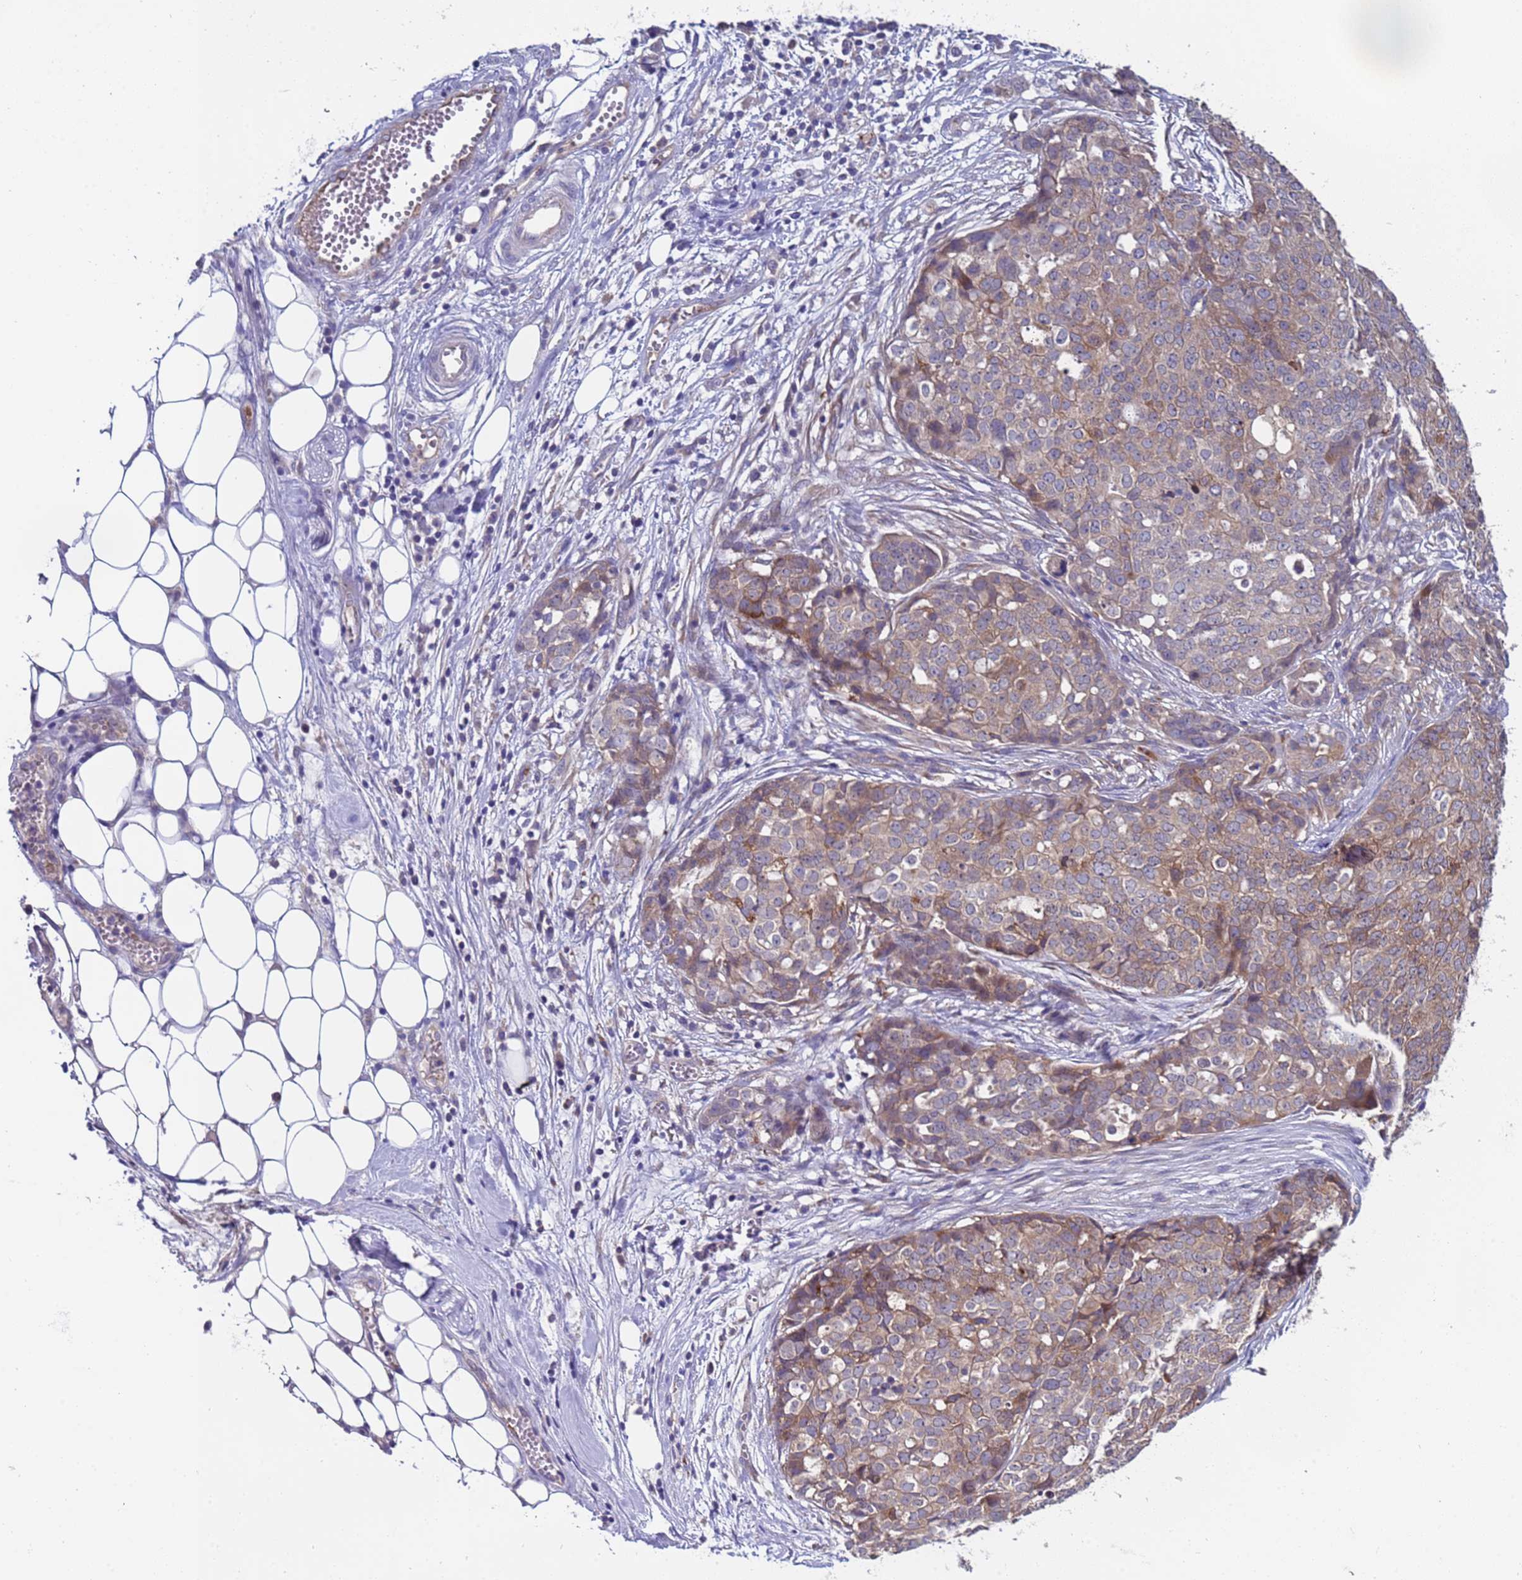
{"staining": {"intensity": "weak", "quantity": "25%-75%", "location": "cytoplasmic/membranous"}, "tissue": "ovarian cancer", "cell_type": "Tumor cells", "image_type": "cancer", "snomed": [{"axis": "morphology", "description": "Cystadenocarcinoma, serous, NOS"}, {"axis": "topography", "description": "Soft tissue"}, {"axis": "topography", "description": "Ovary"}], "caption": "IHC (DAB) staining of human ovarian cancer (serous cystadenocarcinoma) exhibits weak cytoplasmic/membranous protein positivity in approximately 25%-75% of tumor cells. IHC stains the protein in brown and the nuclei are stained blue.", "gene": "ZNF248", "patient": {"sex": "female", "age": 57}}